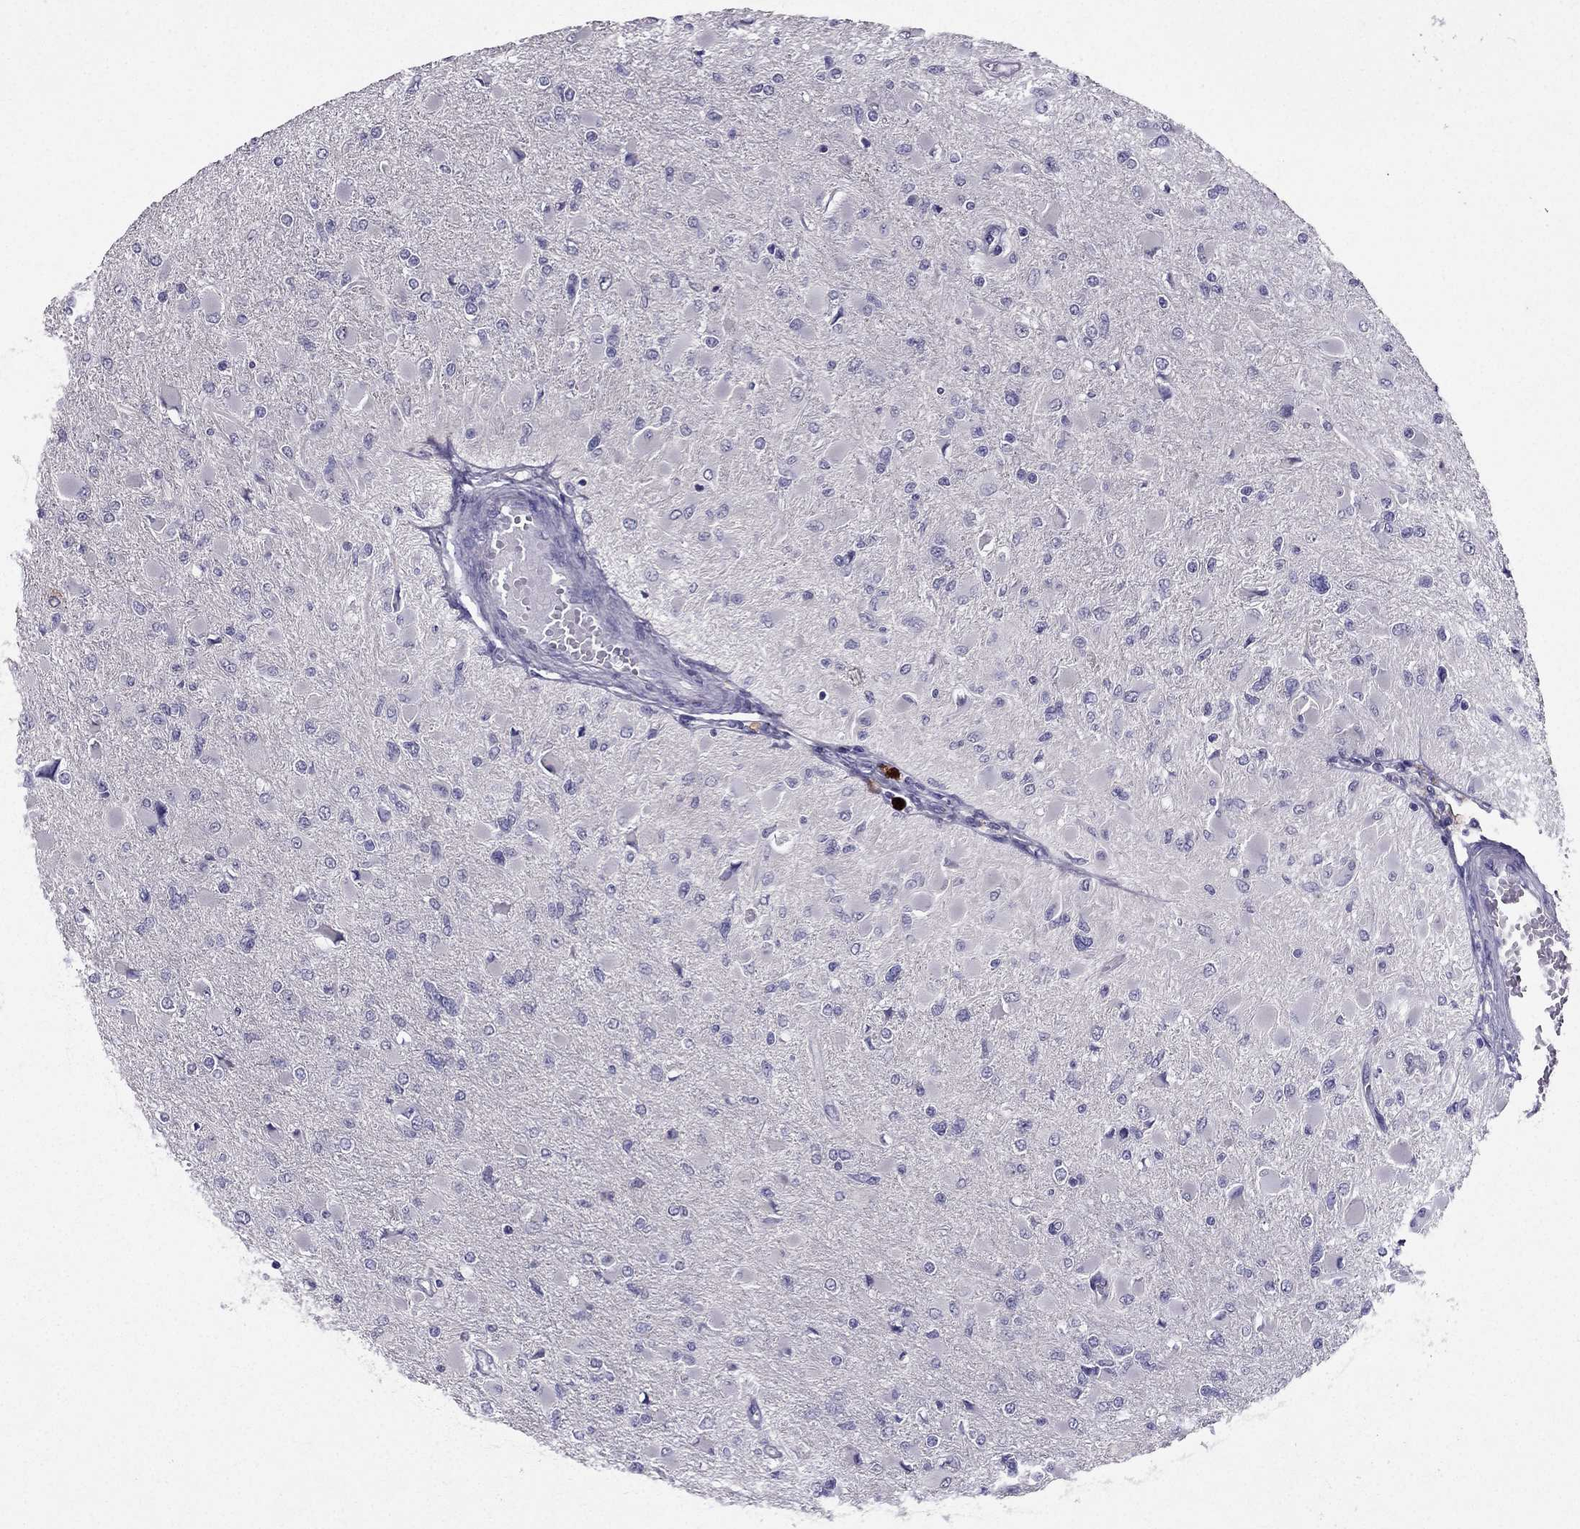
{"staining": {"intensity": "negative", "quantity": "none", "location": "none"}, "tissue": "glioma", "cell_type": "Tumor cells", "image_type": "cancer", "snomed": [{"axis": "morphology", "description": "Glioma, malignant, High grade"}, {"axis": "topography", "description": "Cerebral cortex"}], "caption": "There is no significant staining in tumor cells of malignant glioma (high-grade).", "gene": "DUSP15", "patient": {"sex": "female", "age": 36}}